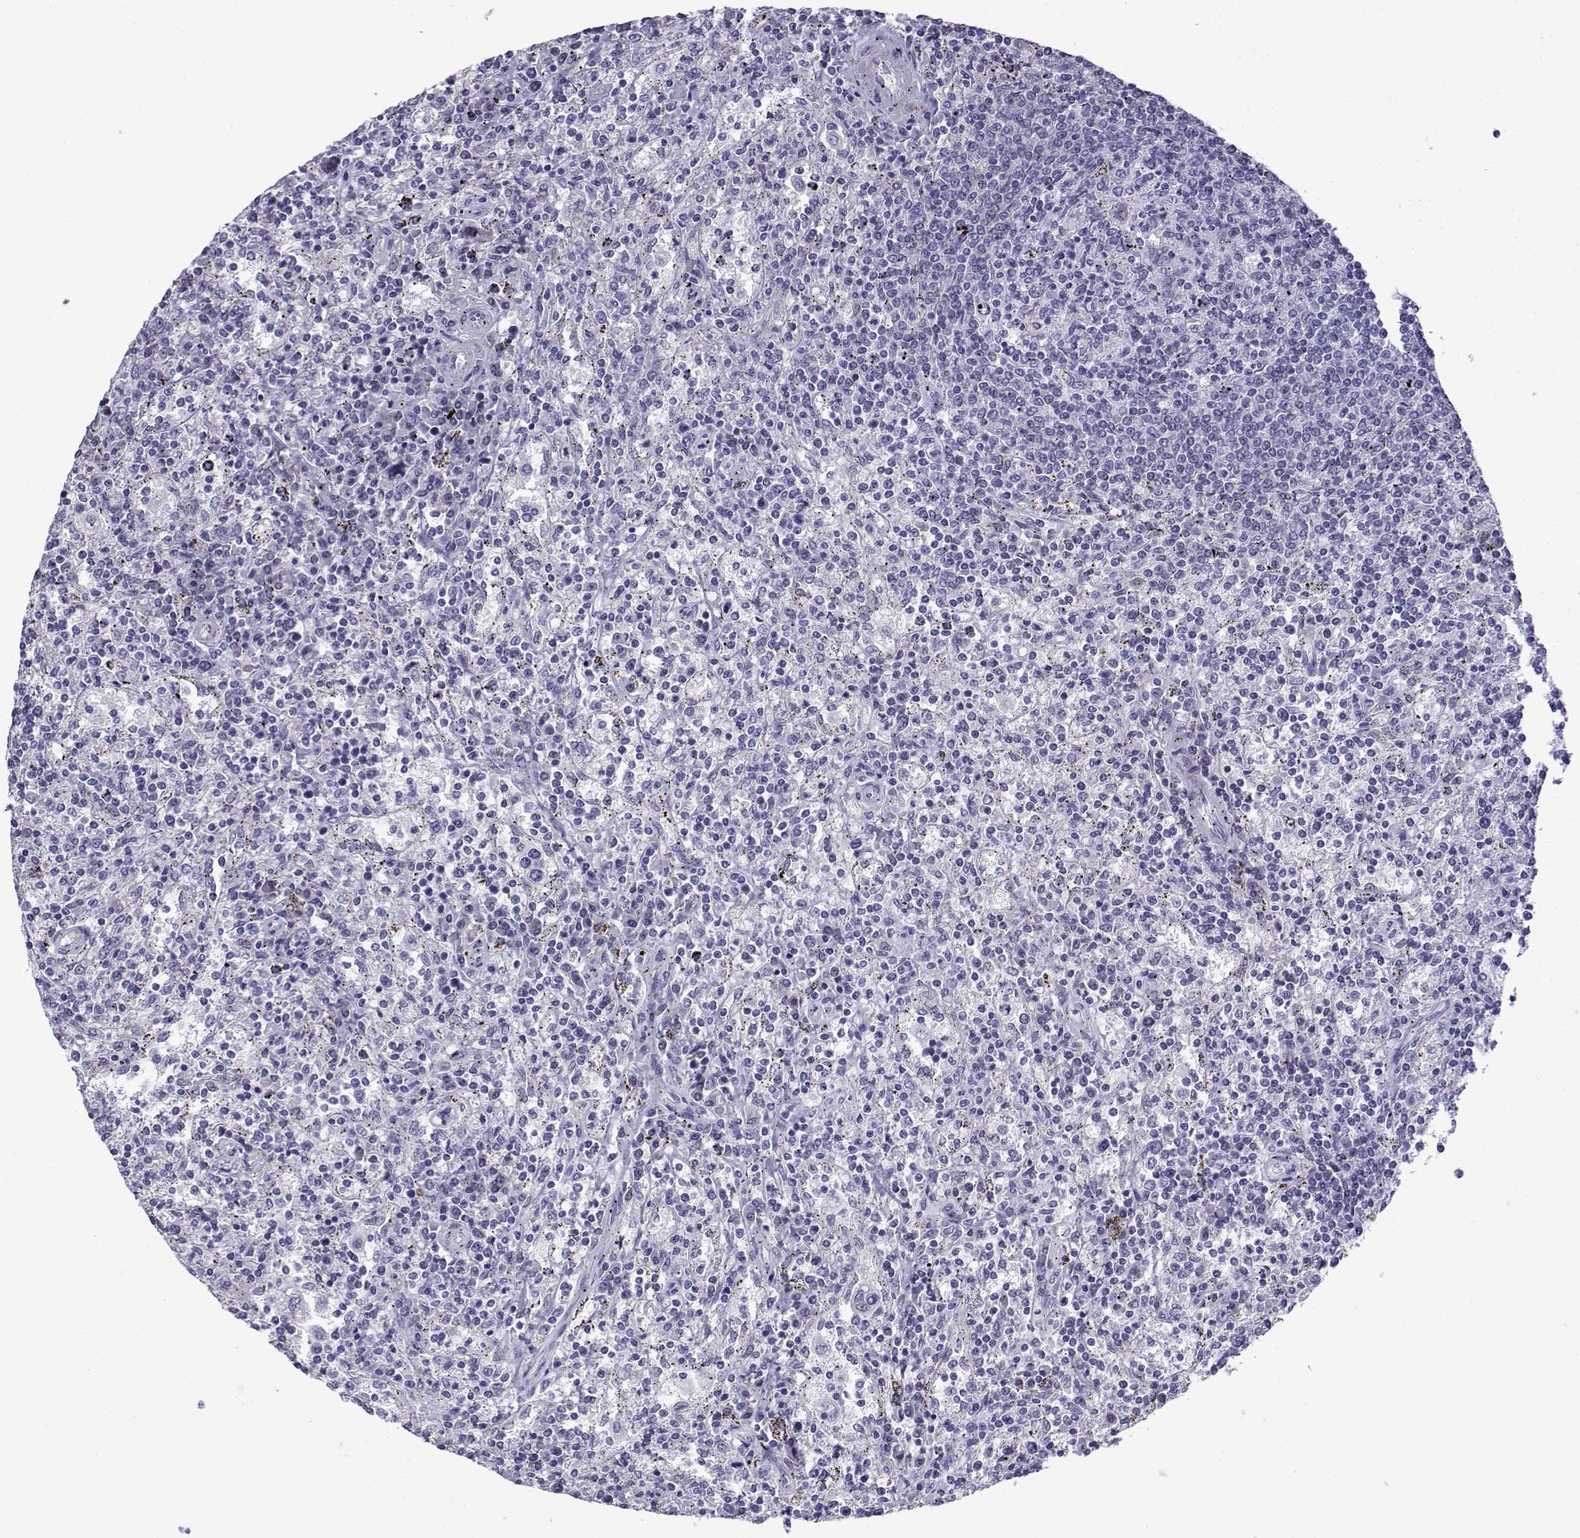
{"staining": {"intensity": "negative", "quantity": "none", "location": "none"}, "tissue": "lymphoma", "cell_type": "Tumor cells", "image_type": "cancer", "snomed": [{"axis": "morphology", "description": "Malignant lymphoma, non-Hodgkin's type, Low grade"}, {"axis": "topography", "description": "Spleen"}], "caption": "The immunohistochemistry image has no significant staining in tumor cells of low-grade malignant lymphoma, non-Hodgkin's type tissue.", "gene": "TRIM46", "patient": {"sex": "male", "age": 62}}